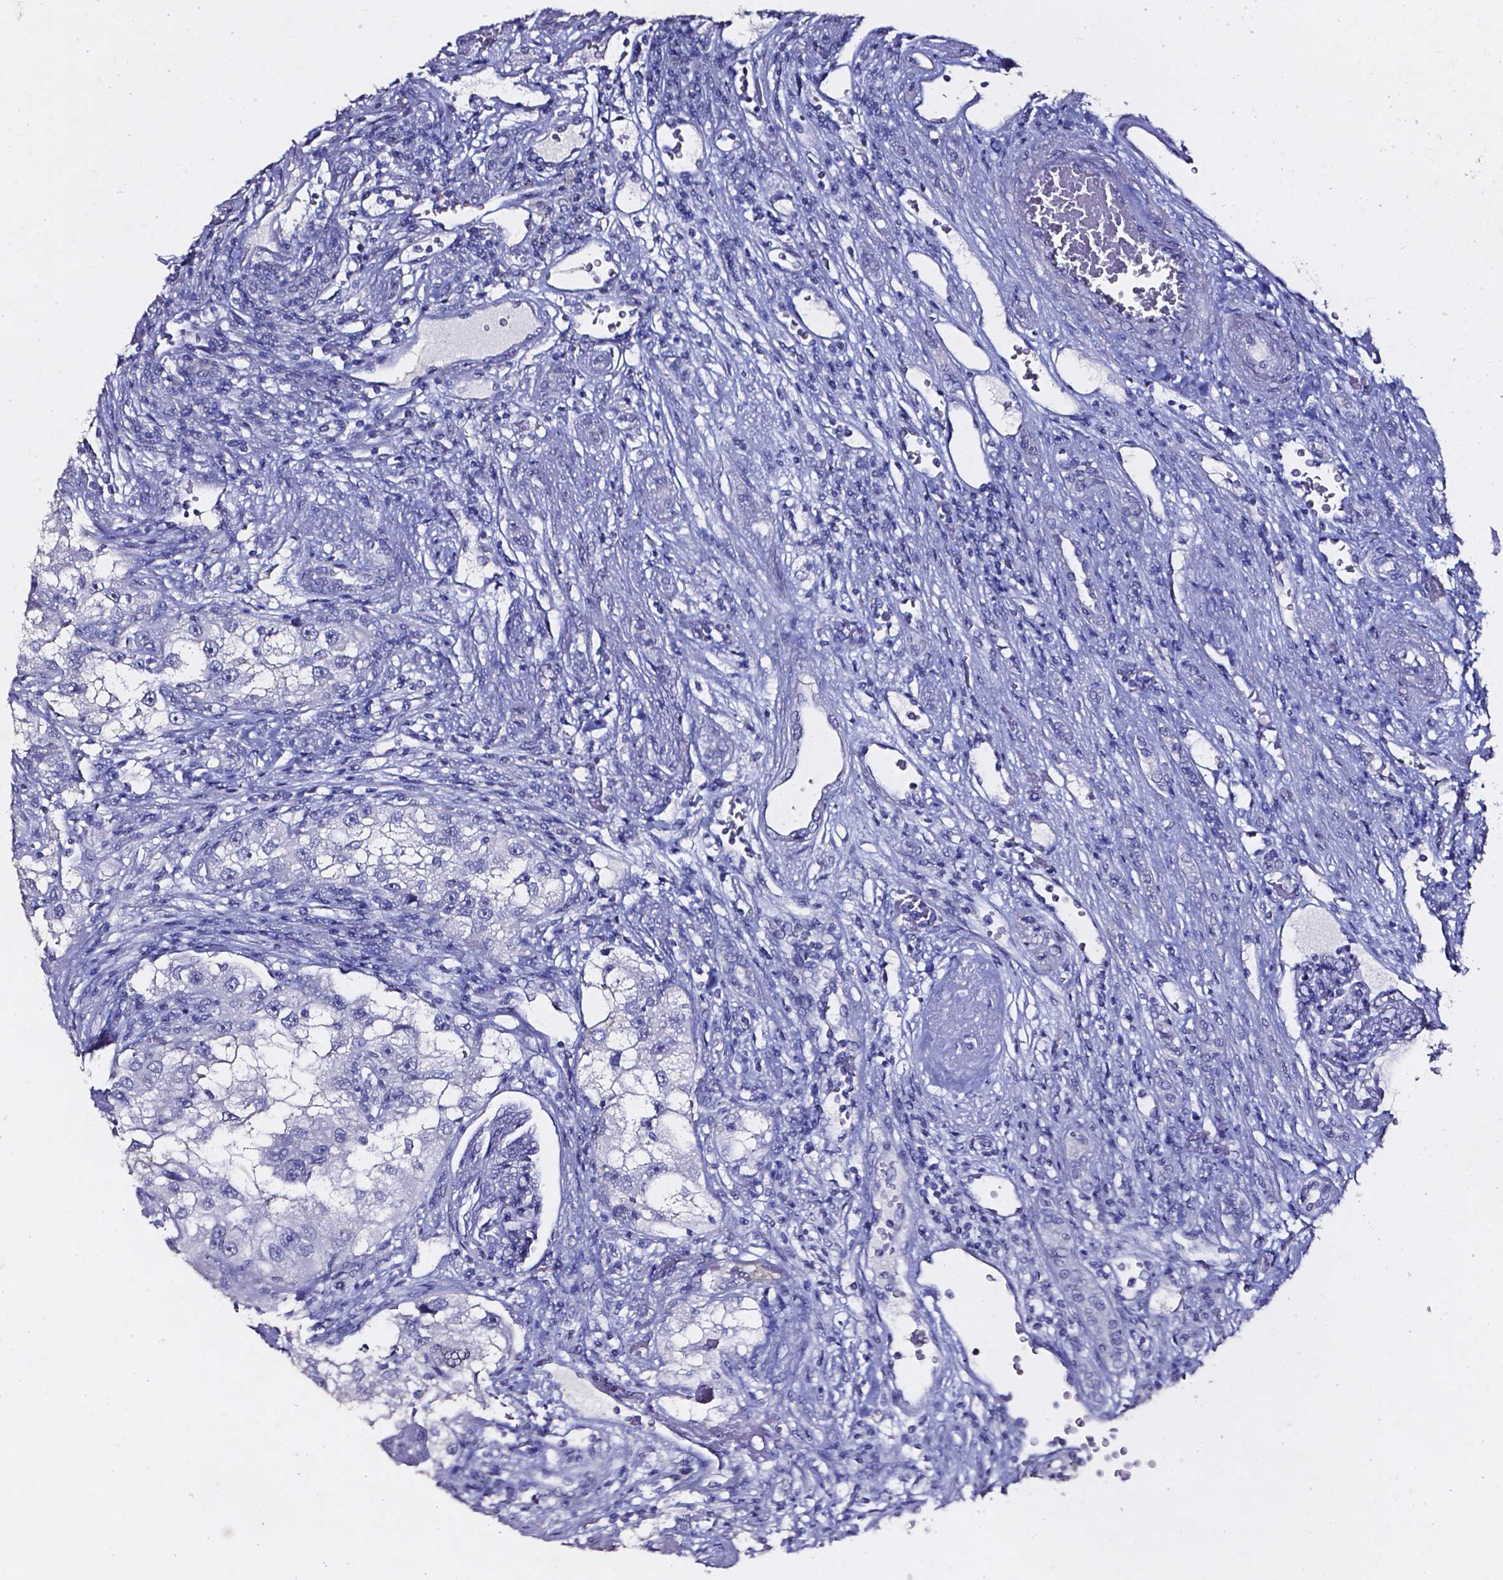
{"staining": {"intensity": "negative", "quantity": "none", "location": "none"}, "tissue": "renal cancer", "cell_type": "Tumor cells", "image_type": "cancer", "snomed": [{"axis": "morphology", "description": "Adenocarcinoma, NOS"}, {"axis": "topography", "description": "Kidney"}], "caption": "Protein analysis of renal cancer (adenocarcinoma) shows no significant expression in tumor cells.", "gene": "AKR1B10", "patient": {"sex": "male", "age": 63}}